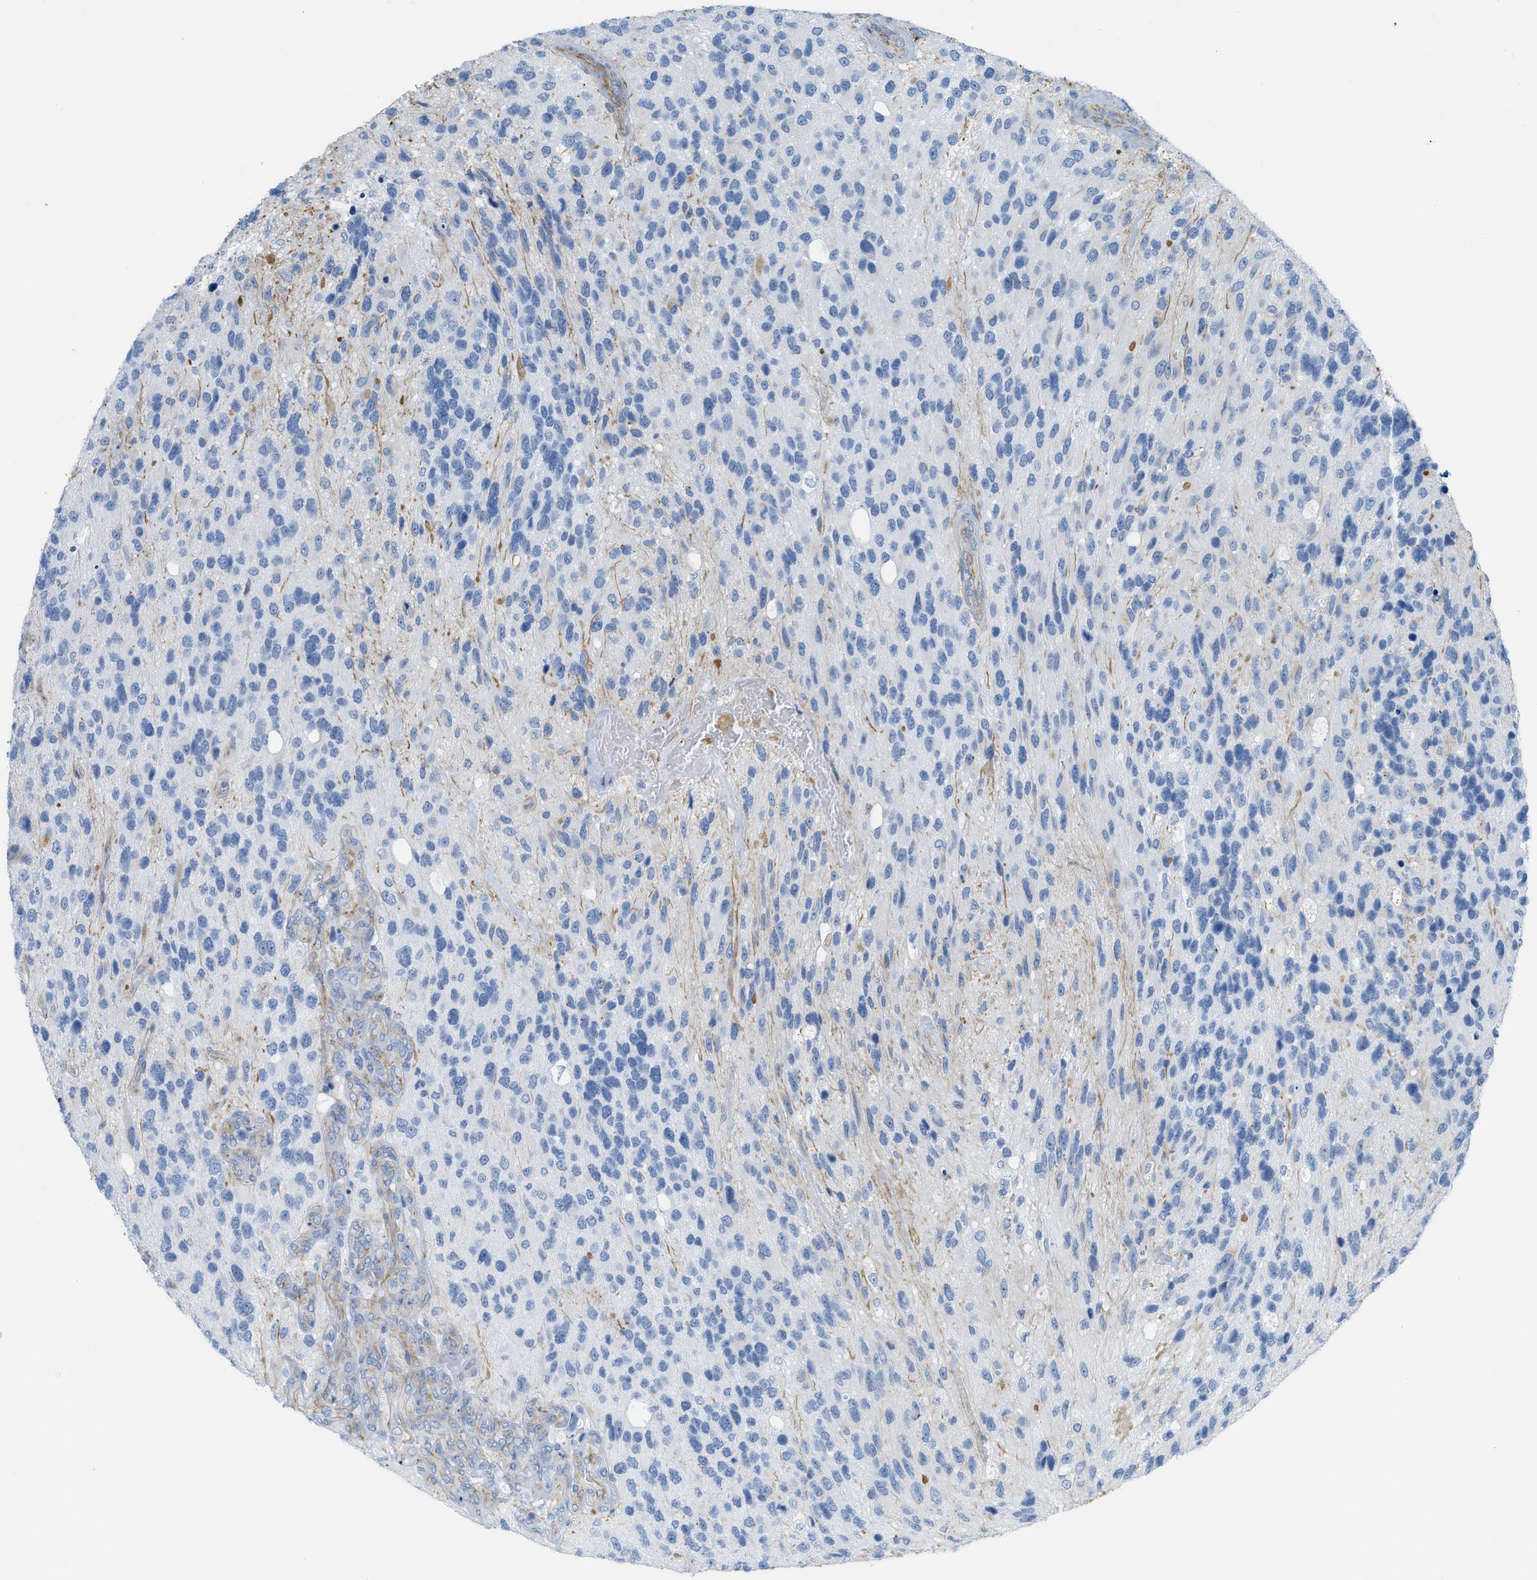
{"staining": {"intensity": "negative", "quantity": "none", "location": "none"}, "tissue": "glioma", "cell_type": "Tumor cells", "image_type": "cancer", "snomed": [{"axis": "morphology", "description": "Glioma, malignant, High grade"}, {"axis": "topography", "description": "Brain"}], "caption": "There is no significant staining in tumor cells of glioma.", "gene": "SLC12A1", "patient": {"sex": "female", "age": 58}}